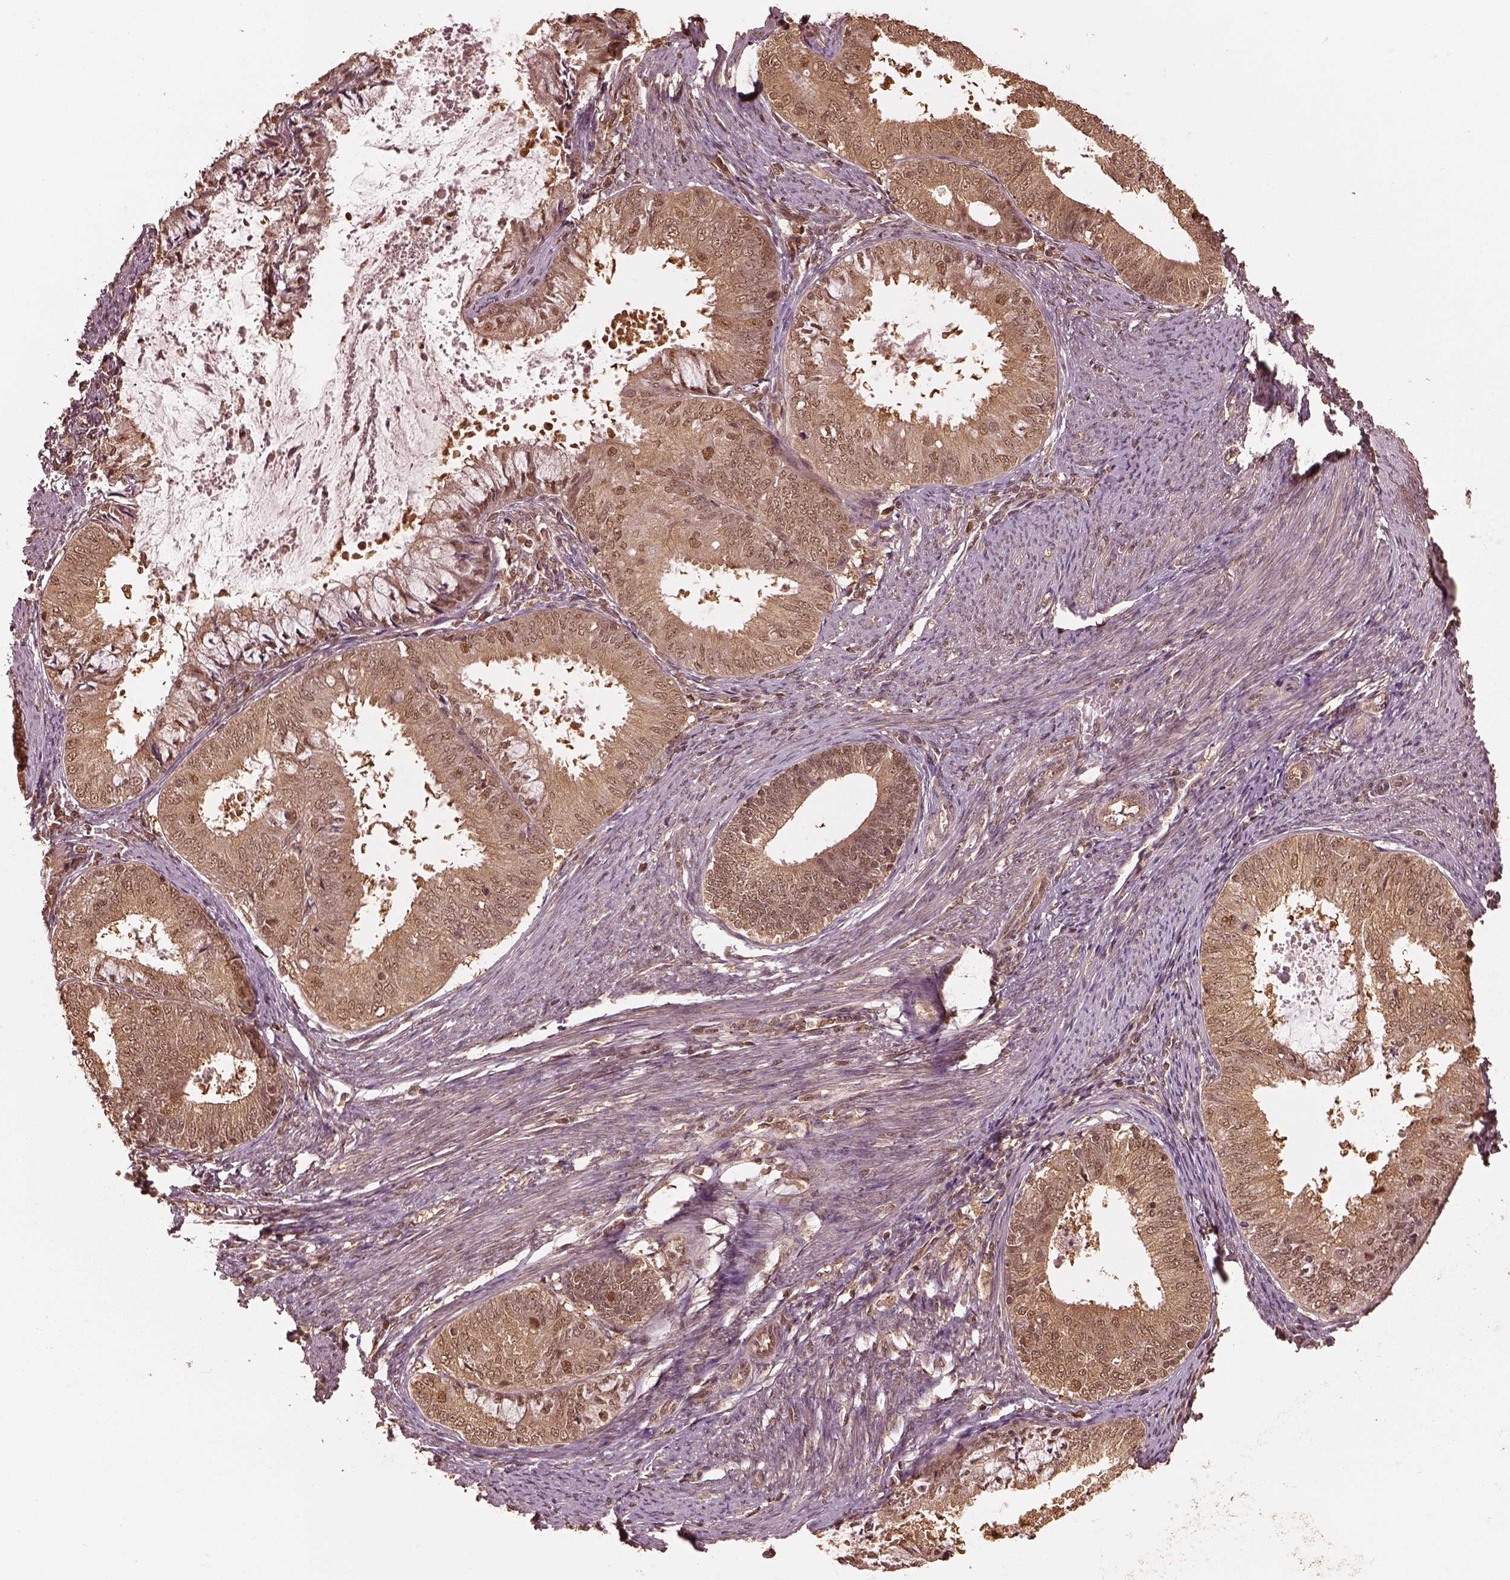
{"staining": {"intensity": "moderate", "quantity": ">75%", "location": "cytoplasmic/membranous"}, "tissue": "endometrial cancer", "cell_type": "Tumor cells", "image_type": "cancer", "snomed": [{"axis": "morphology", "description": "Adenocarcinoma, NOS"}, {"axis": "topography", "description": "Endometrium"}], "caption": "Human endometrial cancer (adenocarcinoma) stained with a brown dye exhibits moderate cytoplasmic/membranous positive positivity in about >75% of tumor cells.", "gene": "PSMC5", "patient": {"sex": "female", "age": 57}}